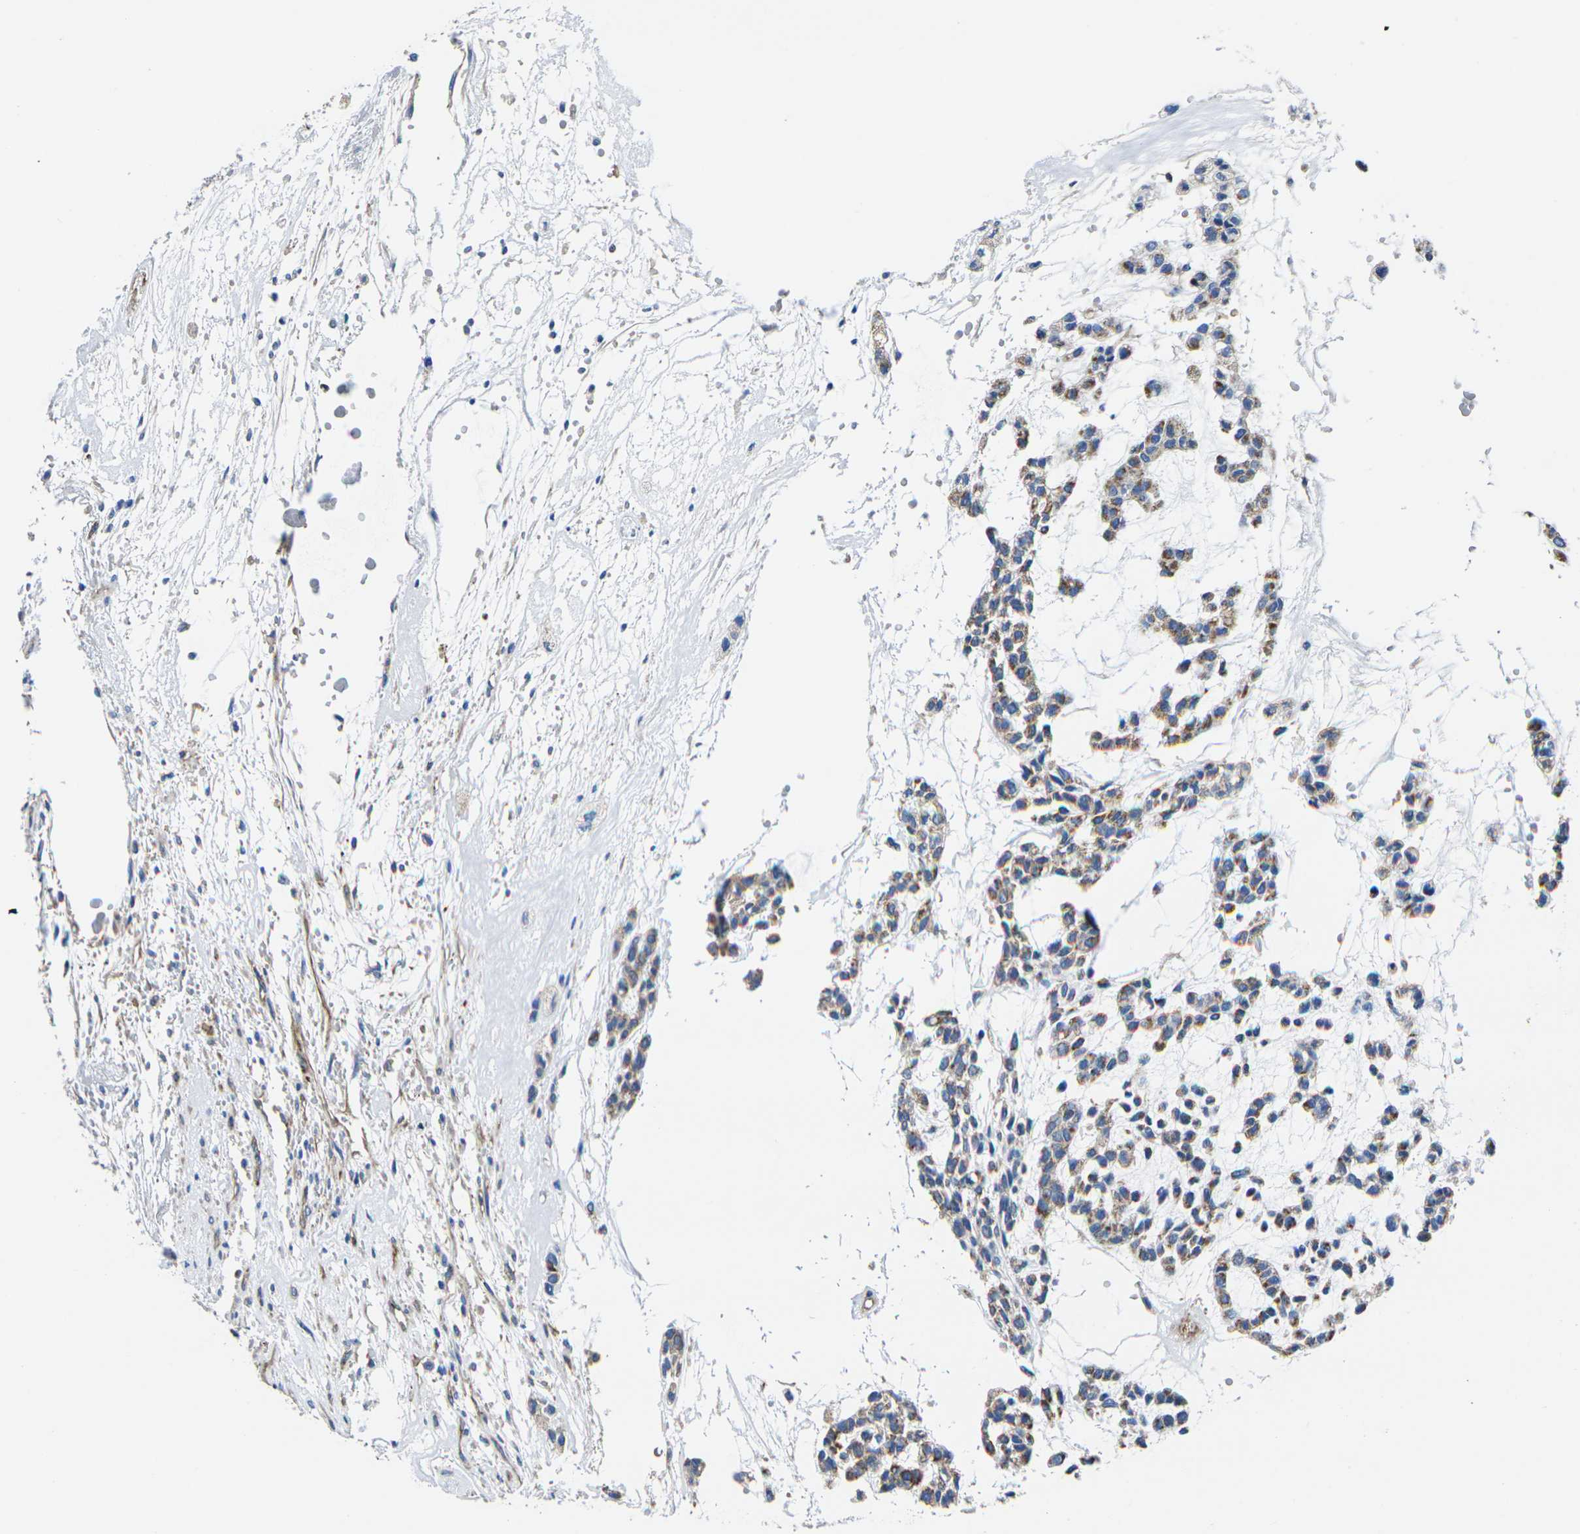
{"staining": {"intensity": "weak", "quantity": ">75%", "location": "cytoplasmic/membranous"}, "tissue": "head and neck cancer", "cell_type": "Tumor cells", "image_type": "cancer", "snomed": [{"axis": "morphology", "description": "Adenocarcinoma, NOS"}, {"axis": "morphology", "description": "Adenoma, NOS"}, {"axis": "topography", "description": "Head-Neck"}], "caption": "IHC (DAB (3,3'-diaminobenzidine)) staining of head and neck adenoma displays weak cytoplasmic/membranous protein staining in approximately >75% of tumor cells. (Brightfield microscopy of DAB IHC at high magnification).", "gene": "GPR4", "patient": {"sex": "female", "age": 55}}